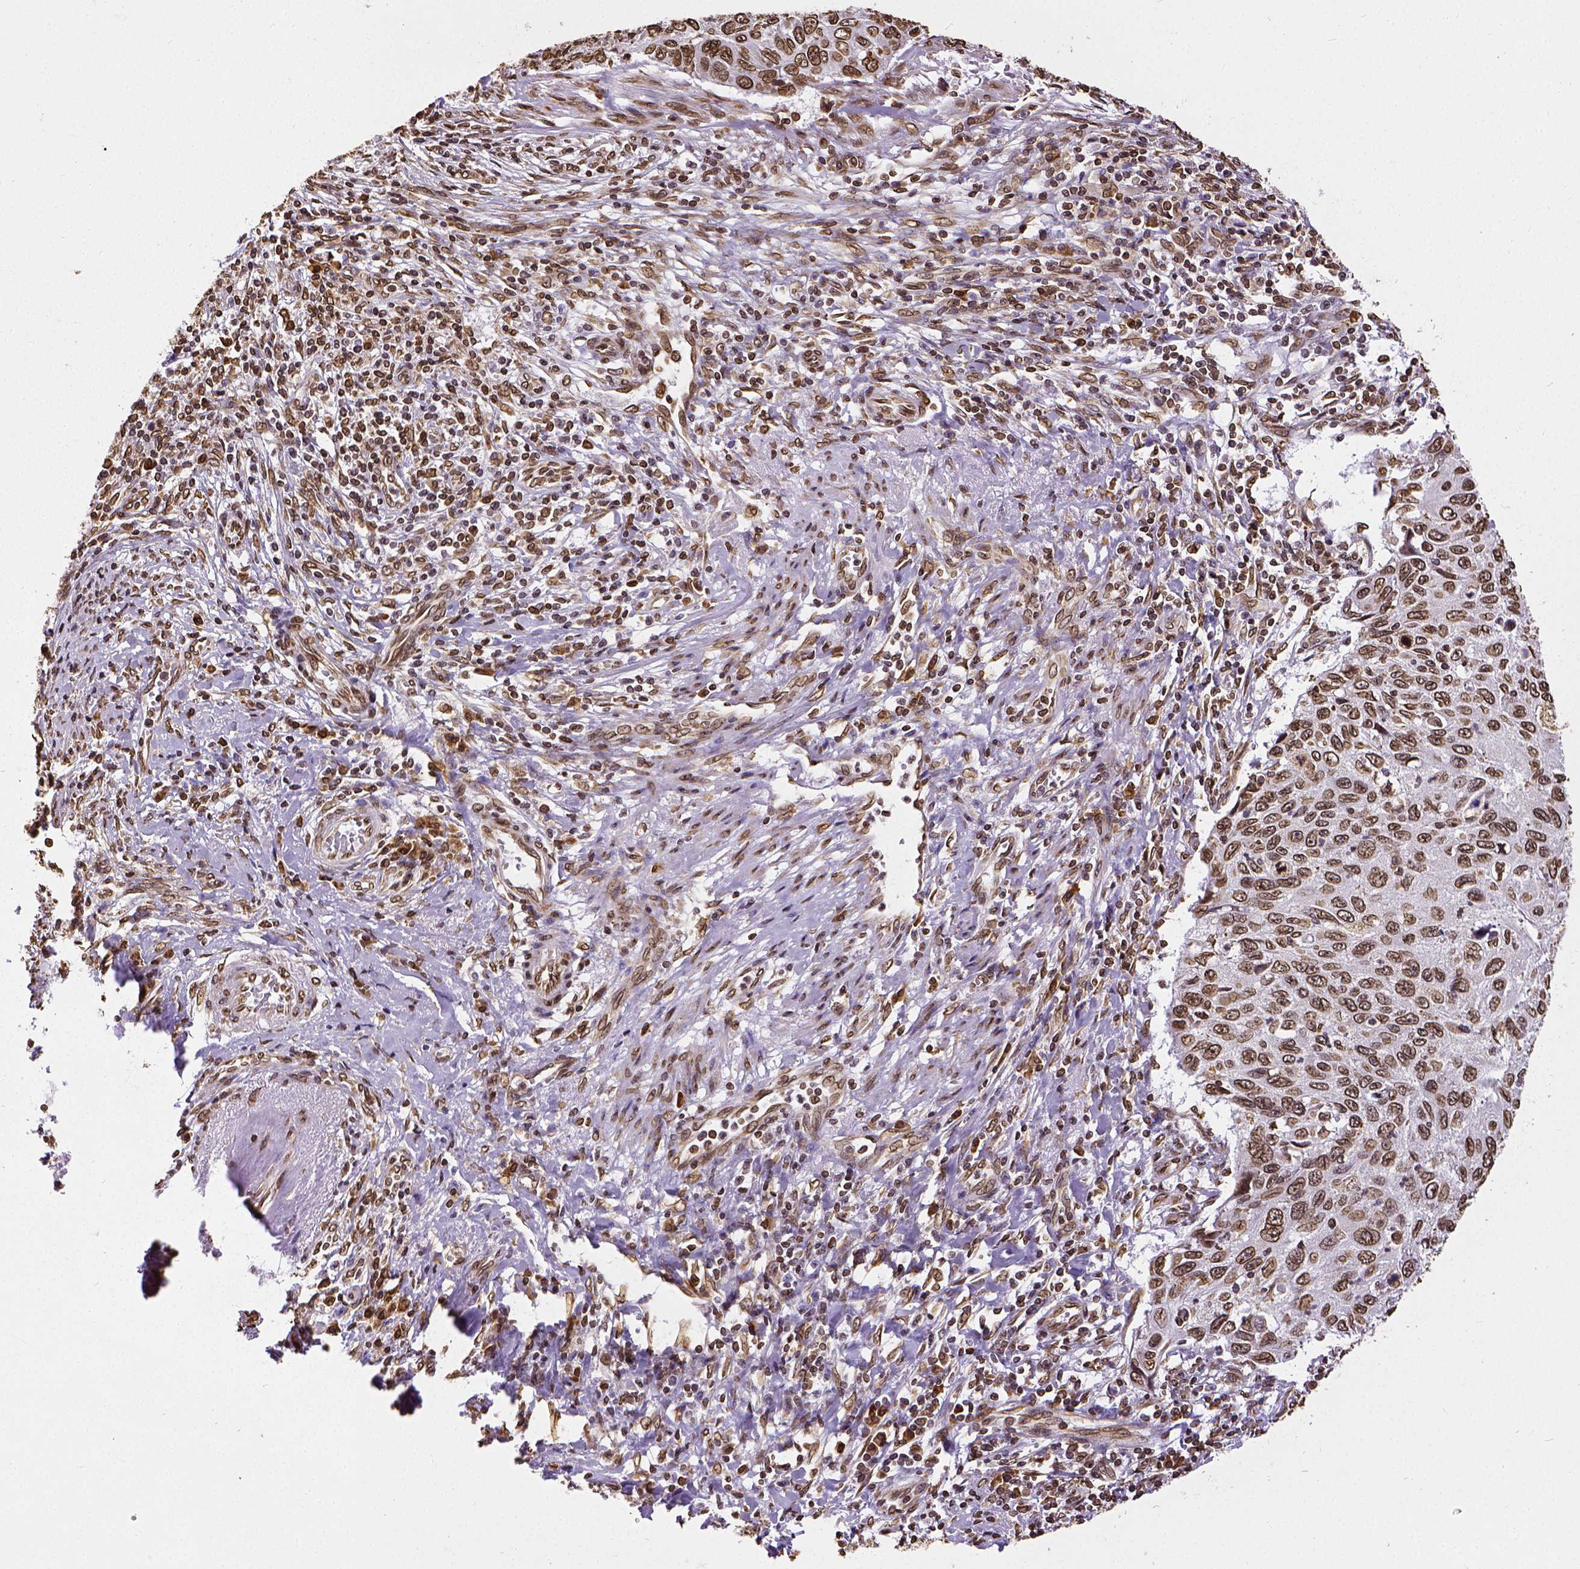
{"staining": {"intensity": "moderate", "quantity": ">75%", "location": "cytoplasmic/membranous,nuclear"}, "tissue": "cervical cancer", "cell_type": "Tumor cells", "image_type": "cancer", "snomed": [{"axis": "morphology", "description": "Squamous cell carcinoma, NOS"}, {"axis": "topography", "description": "Cervix"}], "caption": "This is an image of immunohistochemistry staining of cervical cancer (squamous cell carcinoma), which shows moderate positivity in the cytoplasmic/membranous and nuclear of tumor cells.", "gene": "MTDH", "patient": {"sex": "female", "age": 70}}